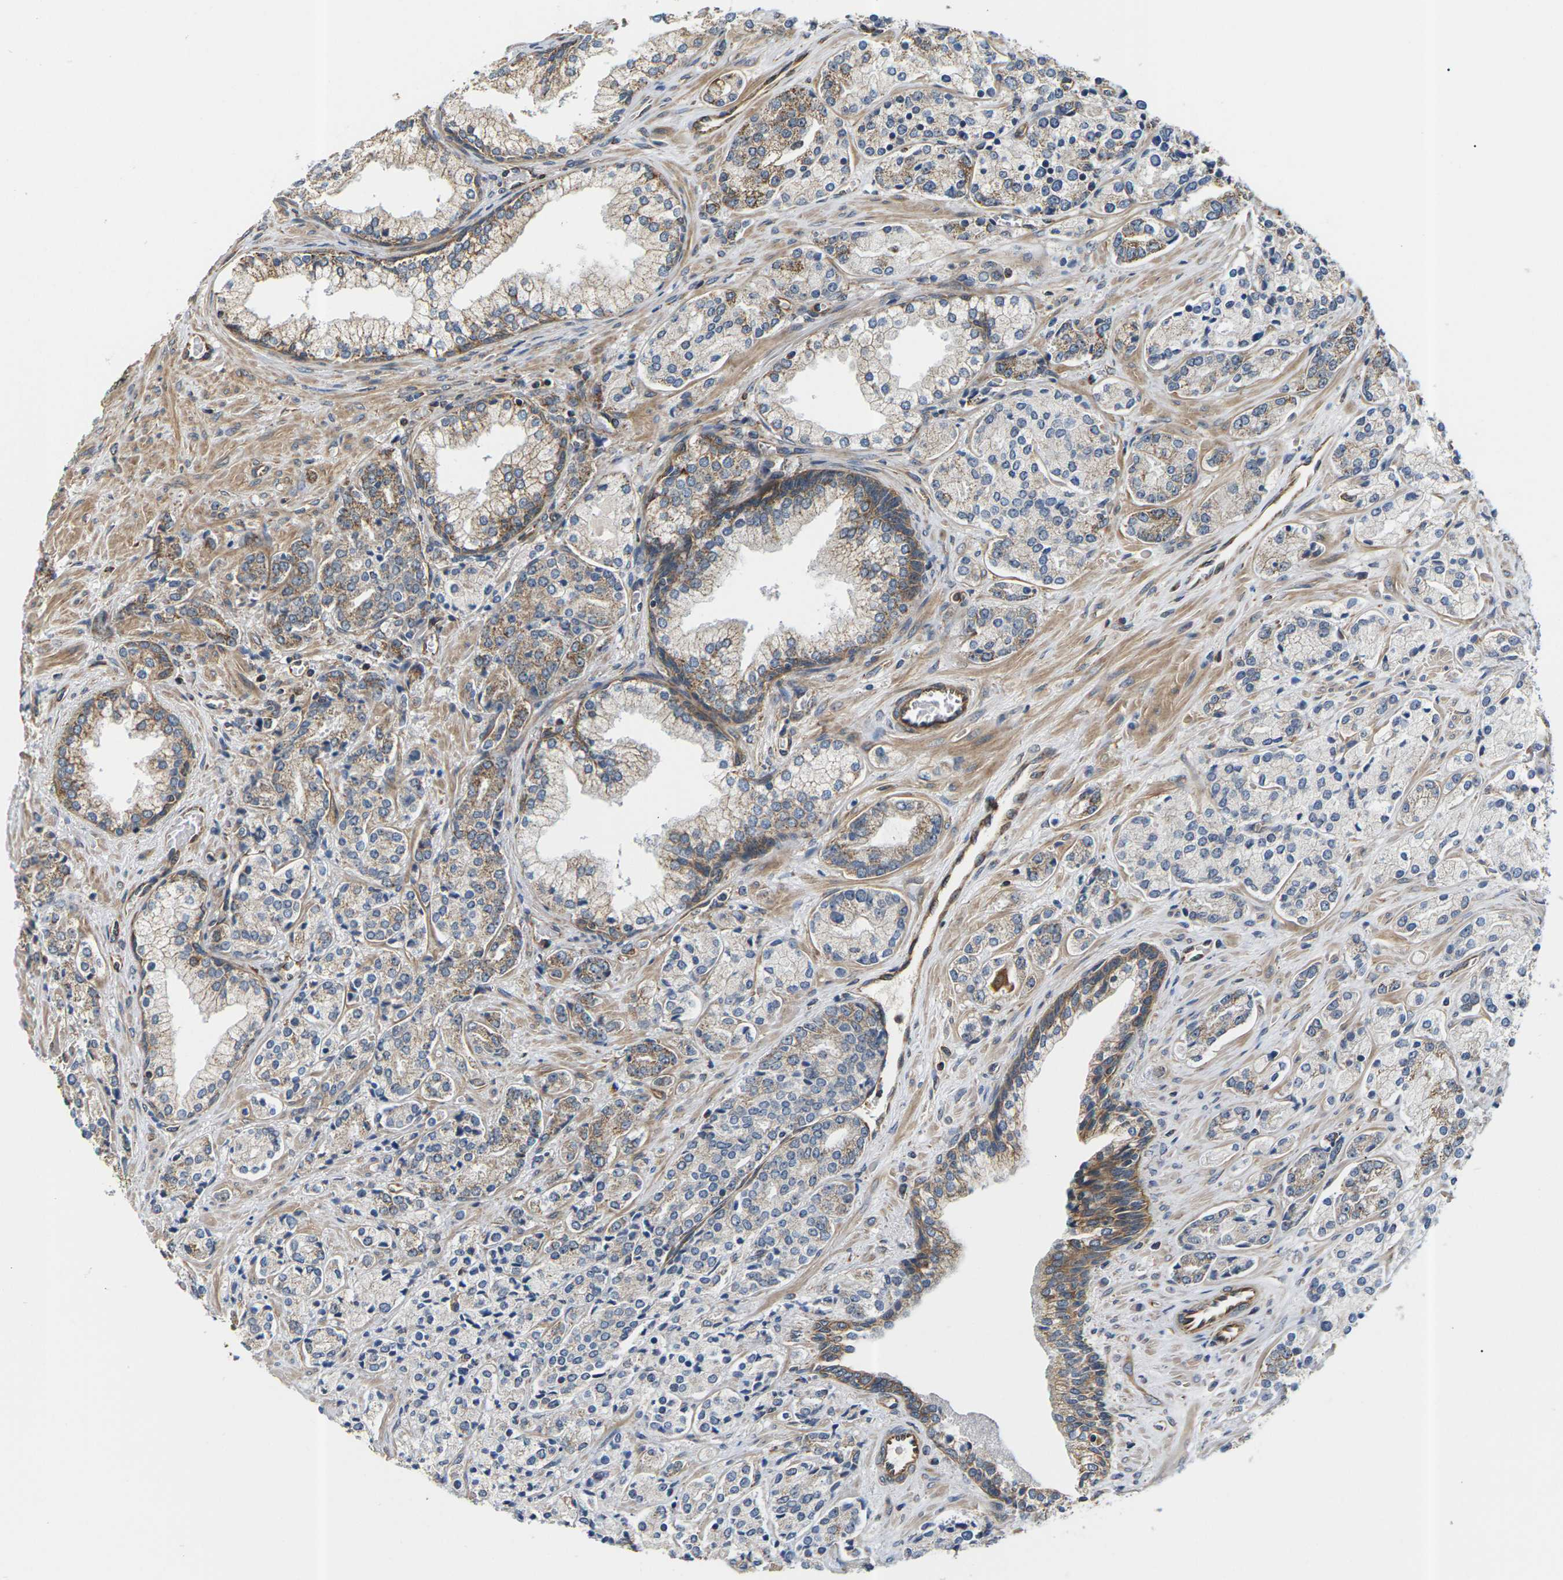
{"staining": {"intensity": "moderate", "quantity": "<25%", "location": "cytoplasmic/membranous"}, "tissue": "prostate cancer", "cell_type": "Tumor cells", "image_type": "cancer", "snomed": [{"axis": "morphology", "description": "Adenocarcinoma, High grade"}, {"axis": "topography", "description": "Prostate"}], "caption": "The photomicrograph demonstrates immunohistochemical staining of prostate high-grade adenocarcinoma. There is moderate cytoplasmic/membranous expression is identified in about <25% of tumor cells. The staining is performed using DAB brown chromogen to label protein expression. The nuclei are counter-stained blue using hematoxylin.", "gene": "PCDHB4", "patient": {"sex": "male", "age": 71}}